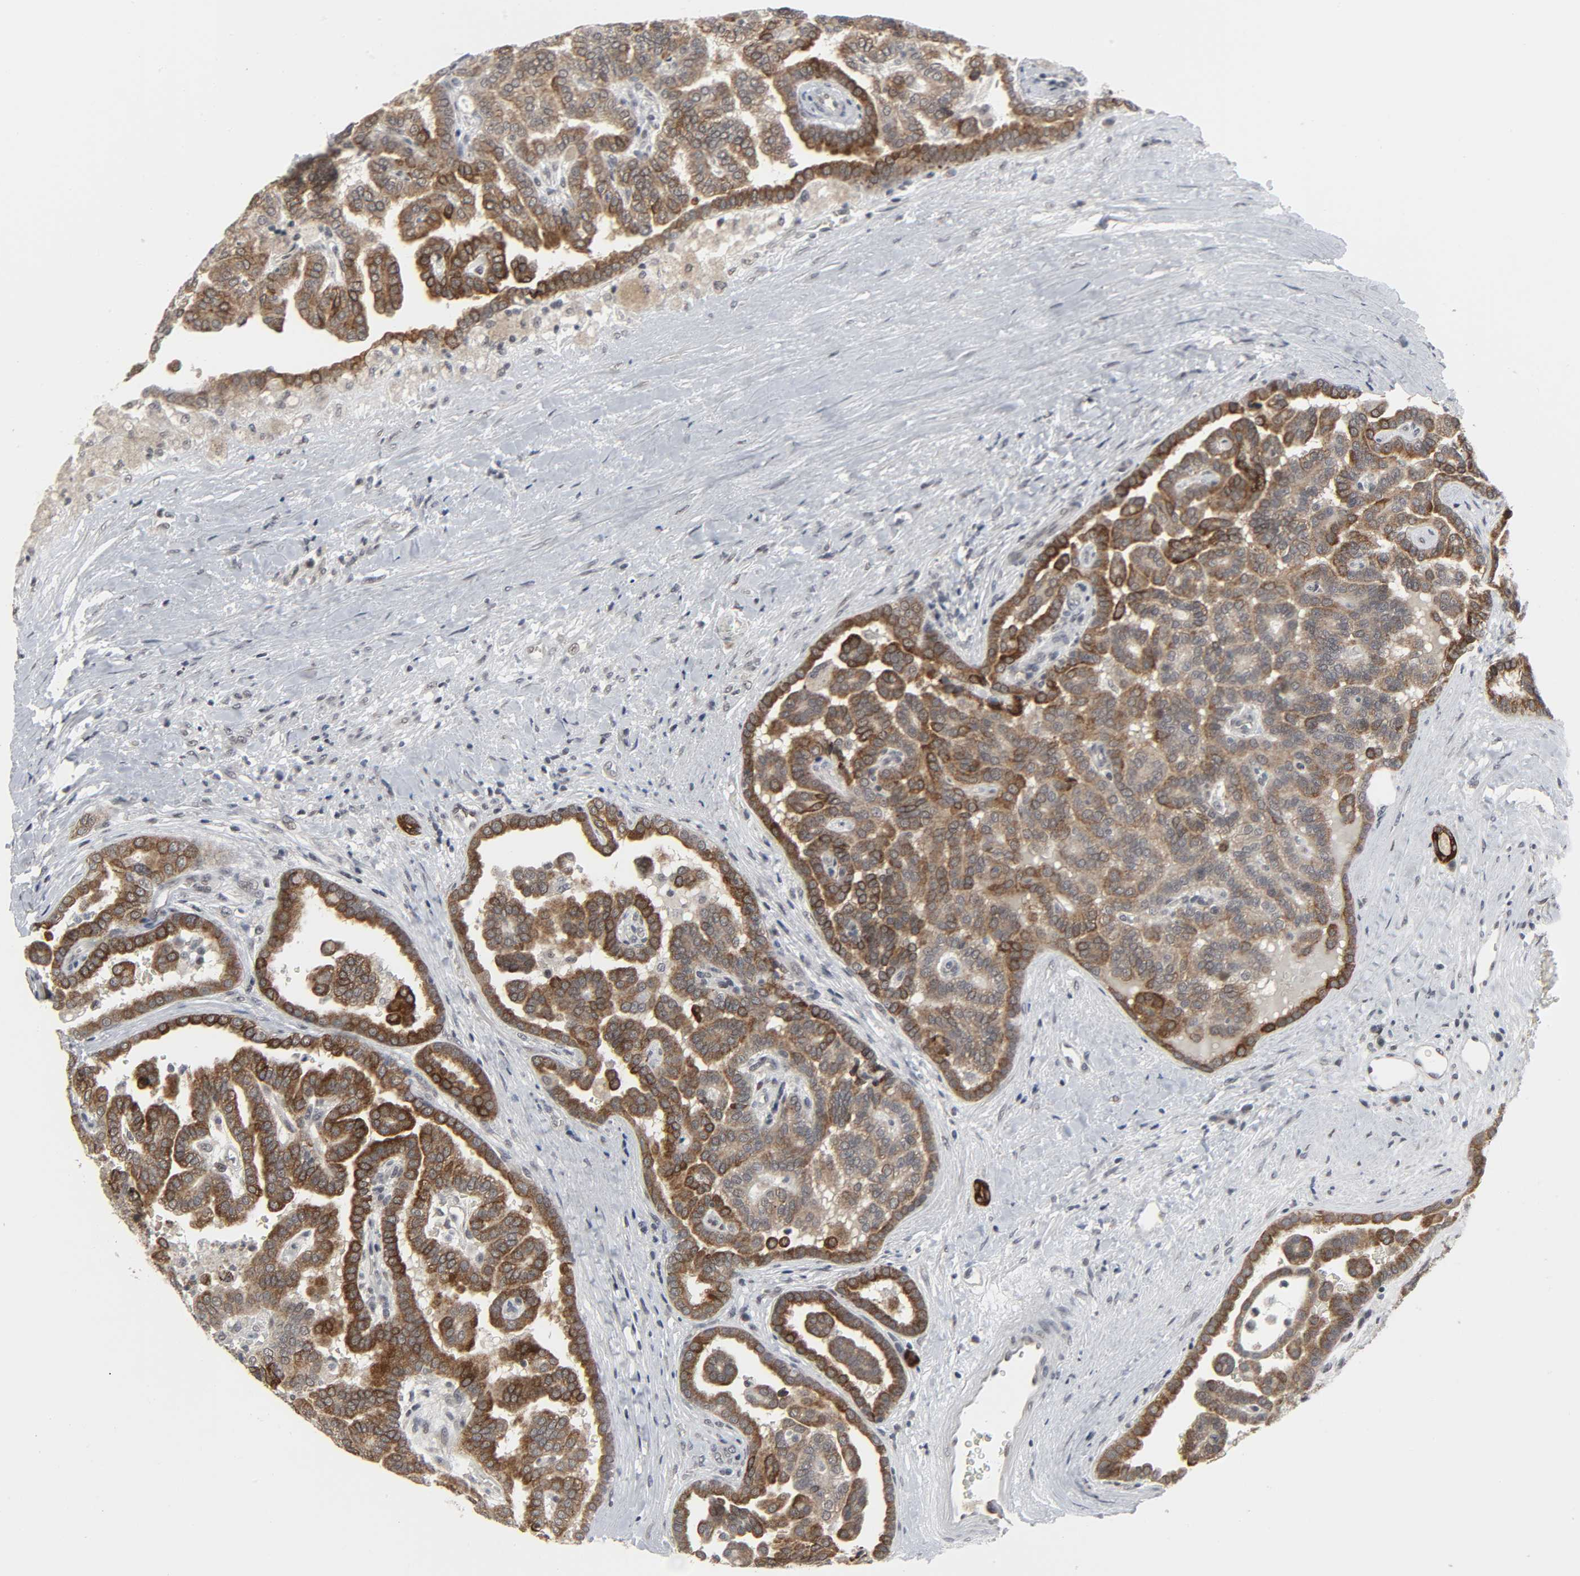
{"staining": {"intensity": "strong", "quantity": ">75%", "location": "cytoplasmic/membranous"}, "tissue": "renal cancer", "cell_type": "Tumor cells", "image_type": "cancer", "snomed": [{"axis": "morphology", "description": "Adenocarcinoma, NOS"}, {"axis": "topography", "description": "Kidney"}], "caption": "DAB immunohistochemical staining of renal cancer (adenocarcinoma) shows strong cytoplasmic/membranous protein expression in about >75% of tumor cells. (DAB IHC, brown staining for protein, blue staining for nuclei).", "gene": "MUC1", "patient": {"sex": "male", "age": 61}}